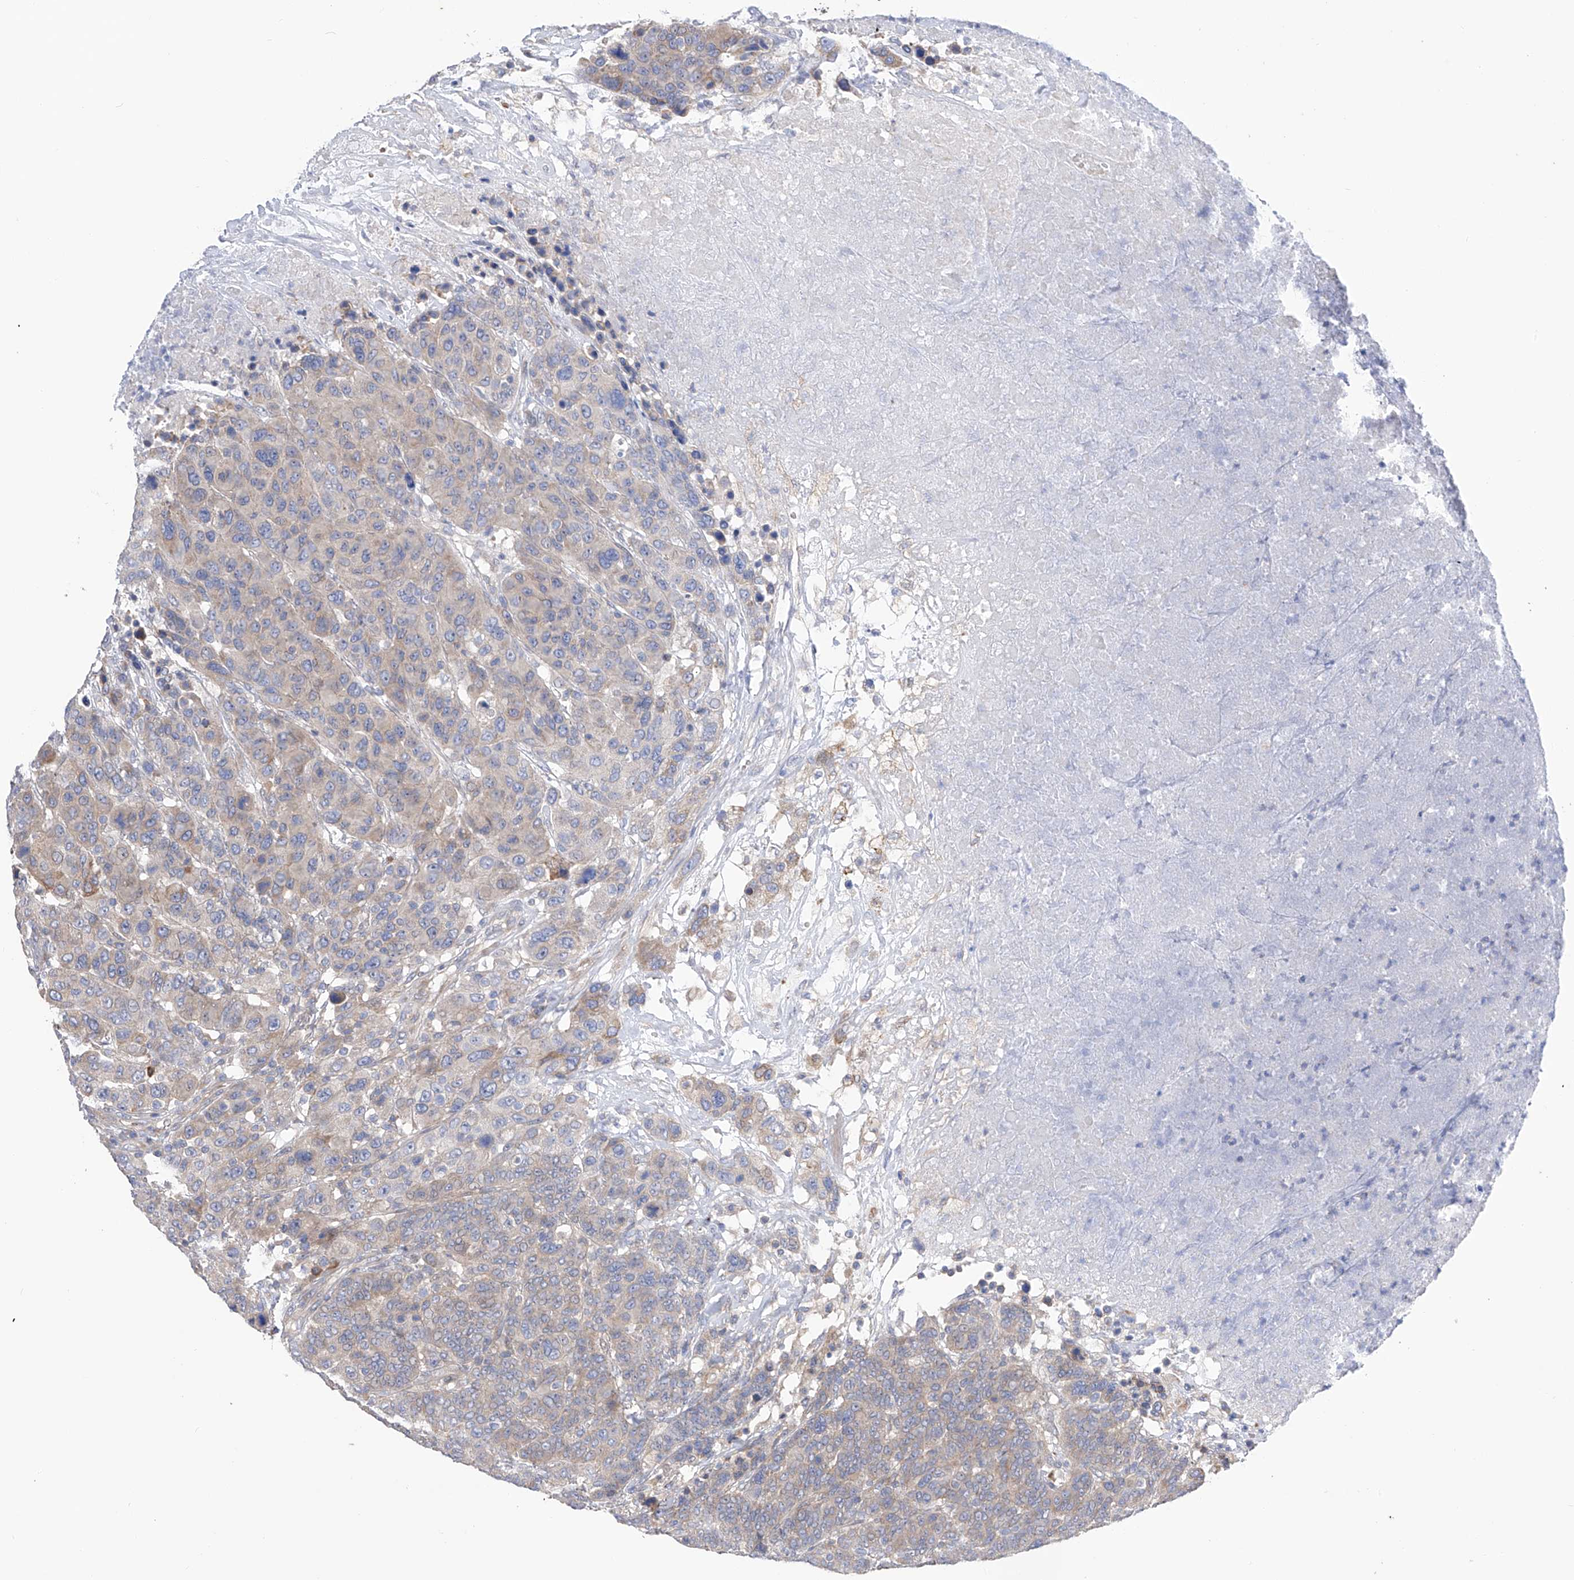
{"staining": {"intensity": "weak", "quantity": "<25%", "location": "cytoplasmic/membranous"}, "tissue": "breast cancer", "cell_type": "Tumor cells", "image_type": "cancer", "snomed": [{"axis": "morphology", "description": "Duct carcinoma"}, {"axis": "topography", "description": "Breast"}], "caption": "IHC of infiltrating ductal carcinoma (breast) displays no positivity in tumor cells.", "gene": "NFATC4", "patient": {"sex": "female", "age": 37}}